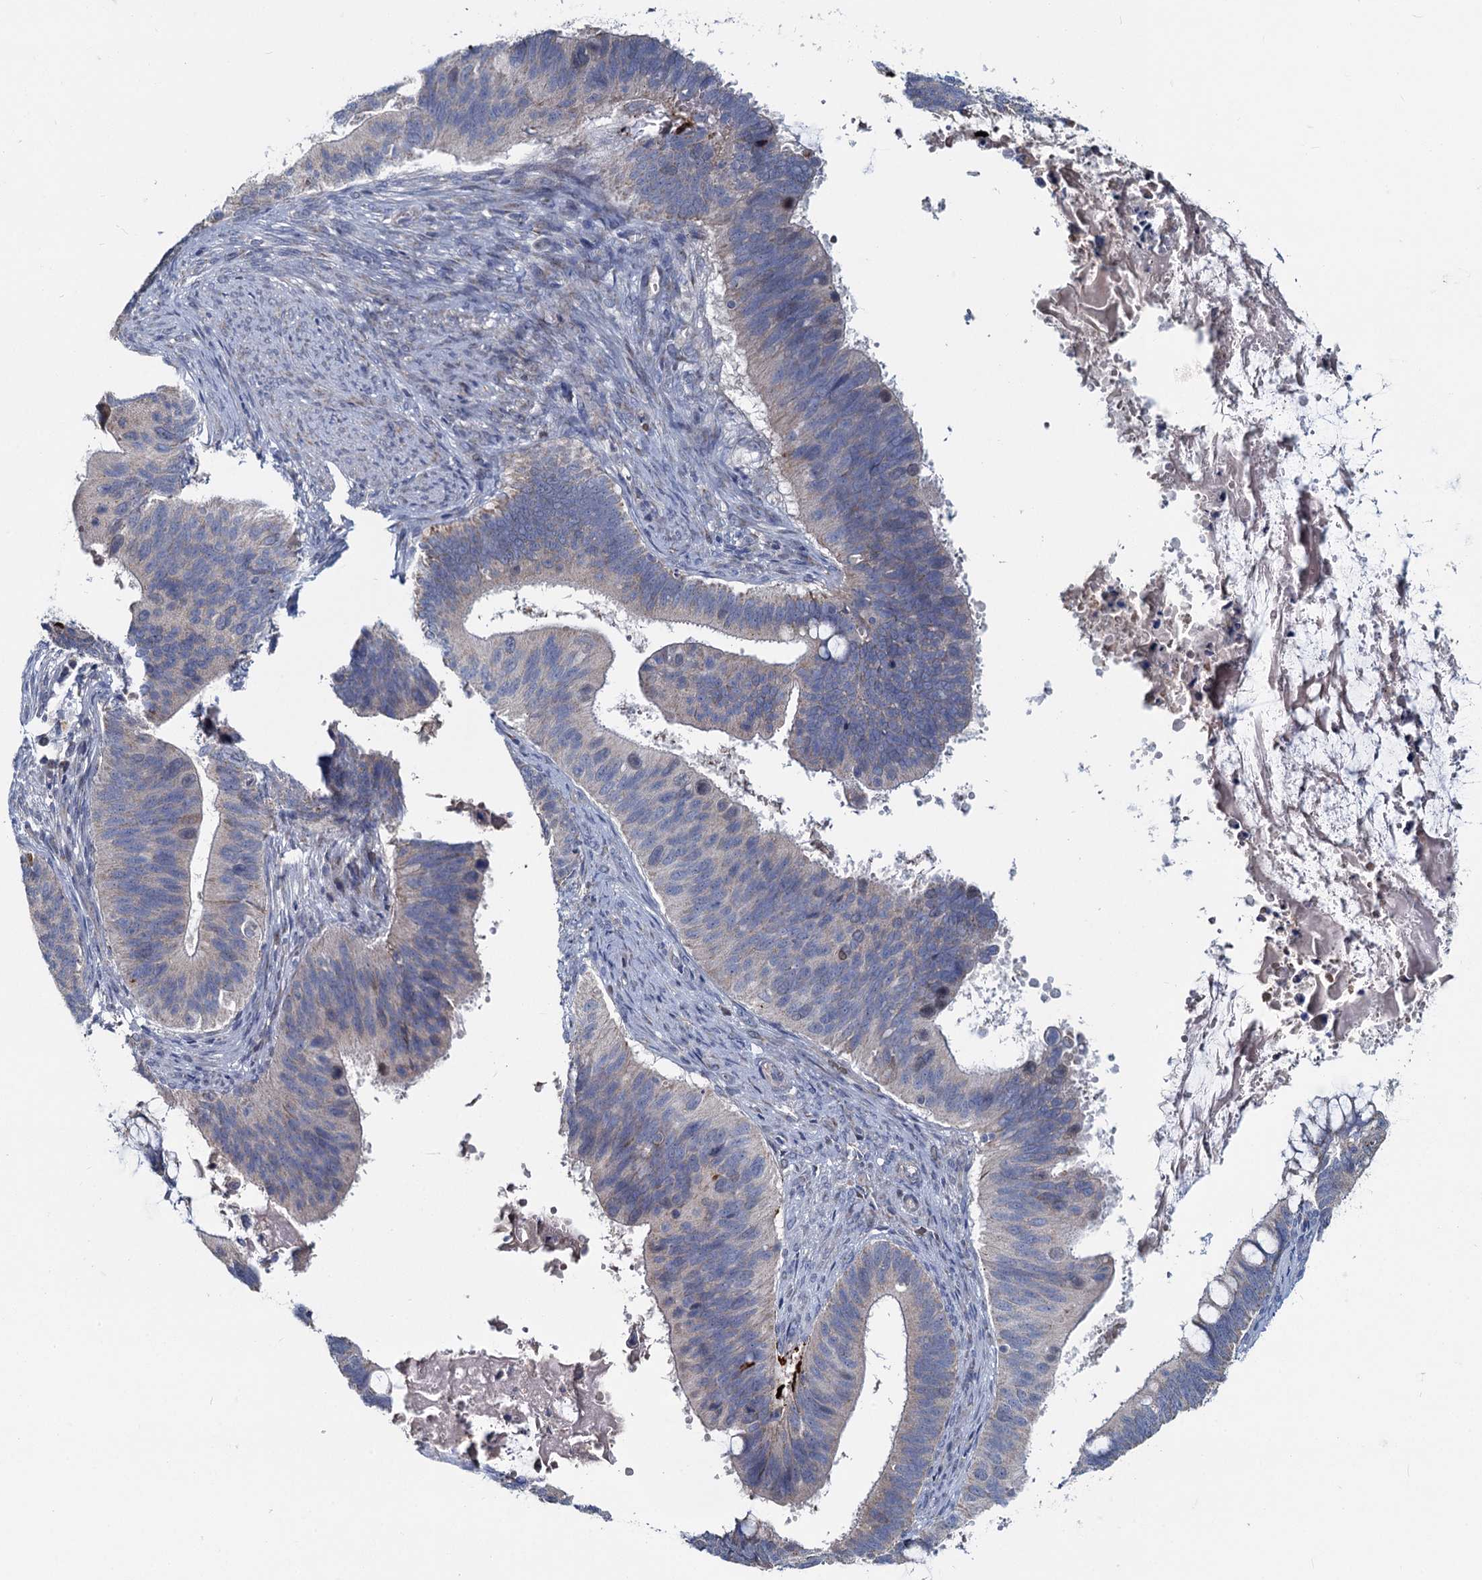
{"staining": {"intensity": "negative", "quantity": "none", "location": "none"}, "tissue": "cervical cancer", "cell_type": "Tumor cells", "image_type": "cancer", "snomed": [{"axis": "morphology", "description": "Adenocarcinoma, NOS"}, {"axis": "topography", "description": "Cervix"}], "caption": "Immunohistochemical staining of human cervical cancer (adenocarcinoma) displays no significant positivity in tumor cells.", "gene": "DCUN1D2", "patient": {"sex": "female", "age": 42}}